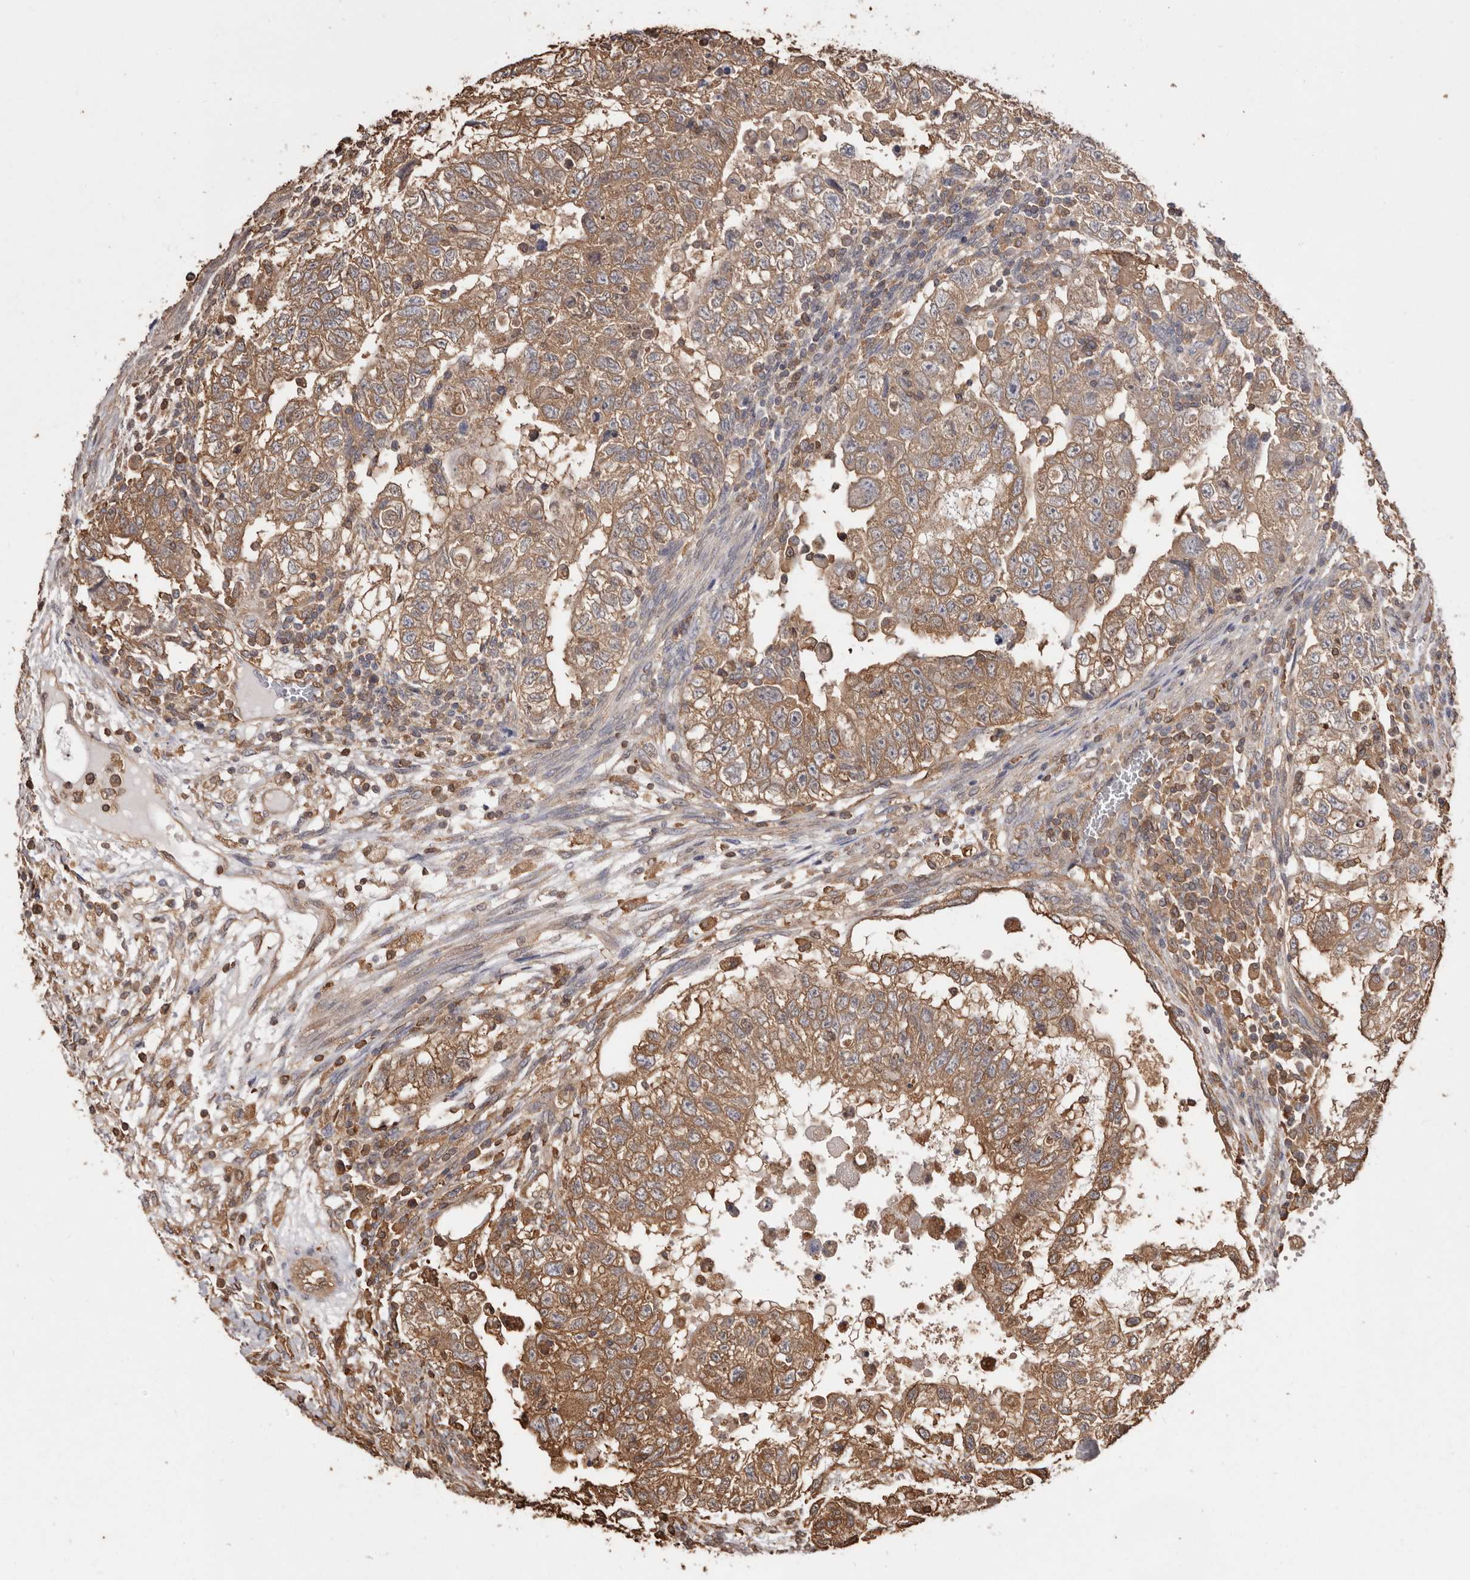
{"staining": {"intensity": "moderate", "quantity": ">75%", "location": "cytoplasmic/membranous"}, "tissue": "testis cancer", "cell_type": "Tumor cells", "image_type": "cancer", "snomed": [{"axis": "morphology", "description": "Carcinoma, Embryonal, NOS"}, {"axis": "topography", "description": "Testis"}], "caption": "Immunohistochemistry (IHC) (DAB (3,3'-diaminobenzidine)) staining of human testis cancer (embryonal carcinoma) displays moderate cytoplasmic/membranous protein staining in approximately >75% of tumor cells.", "gene": "PKM", "patient": {"sex": "male", "age": 37}}